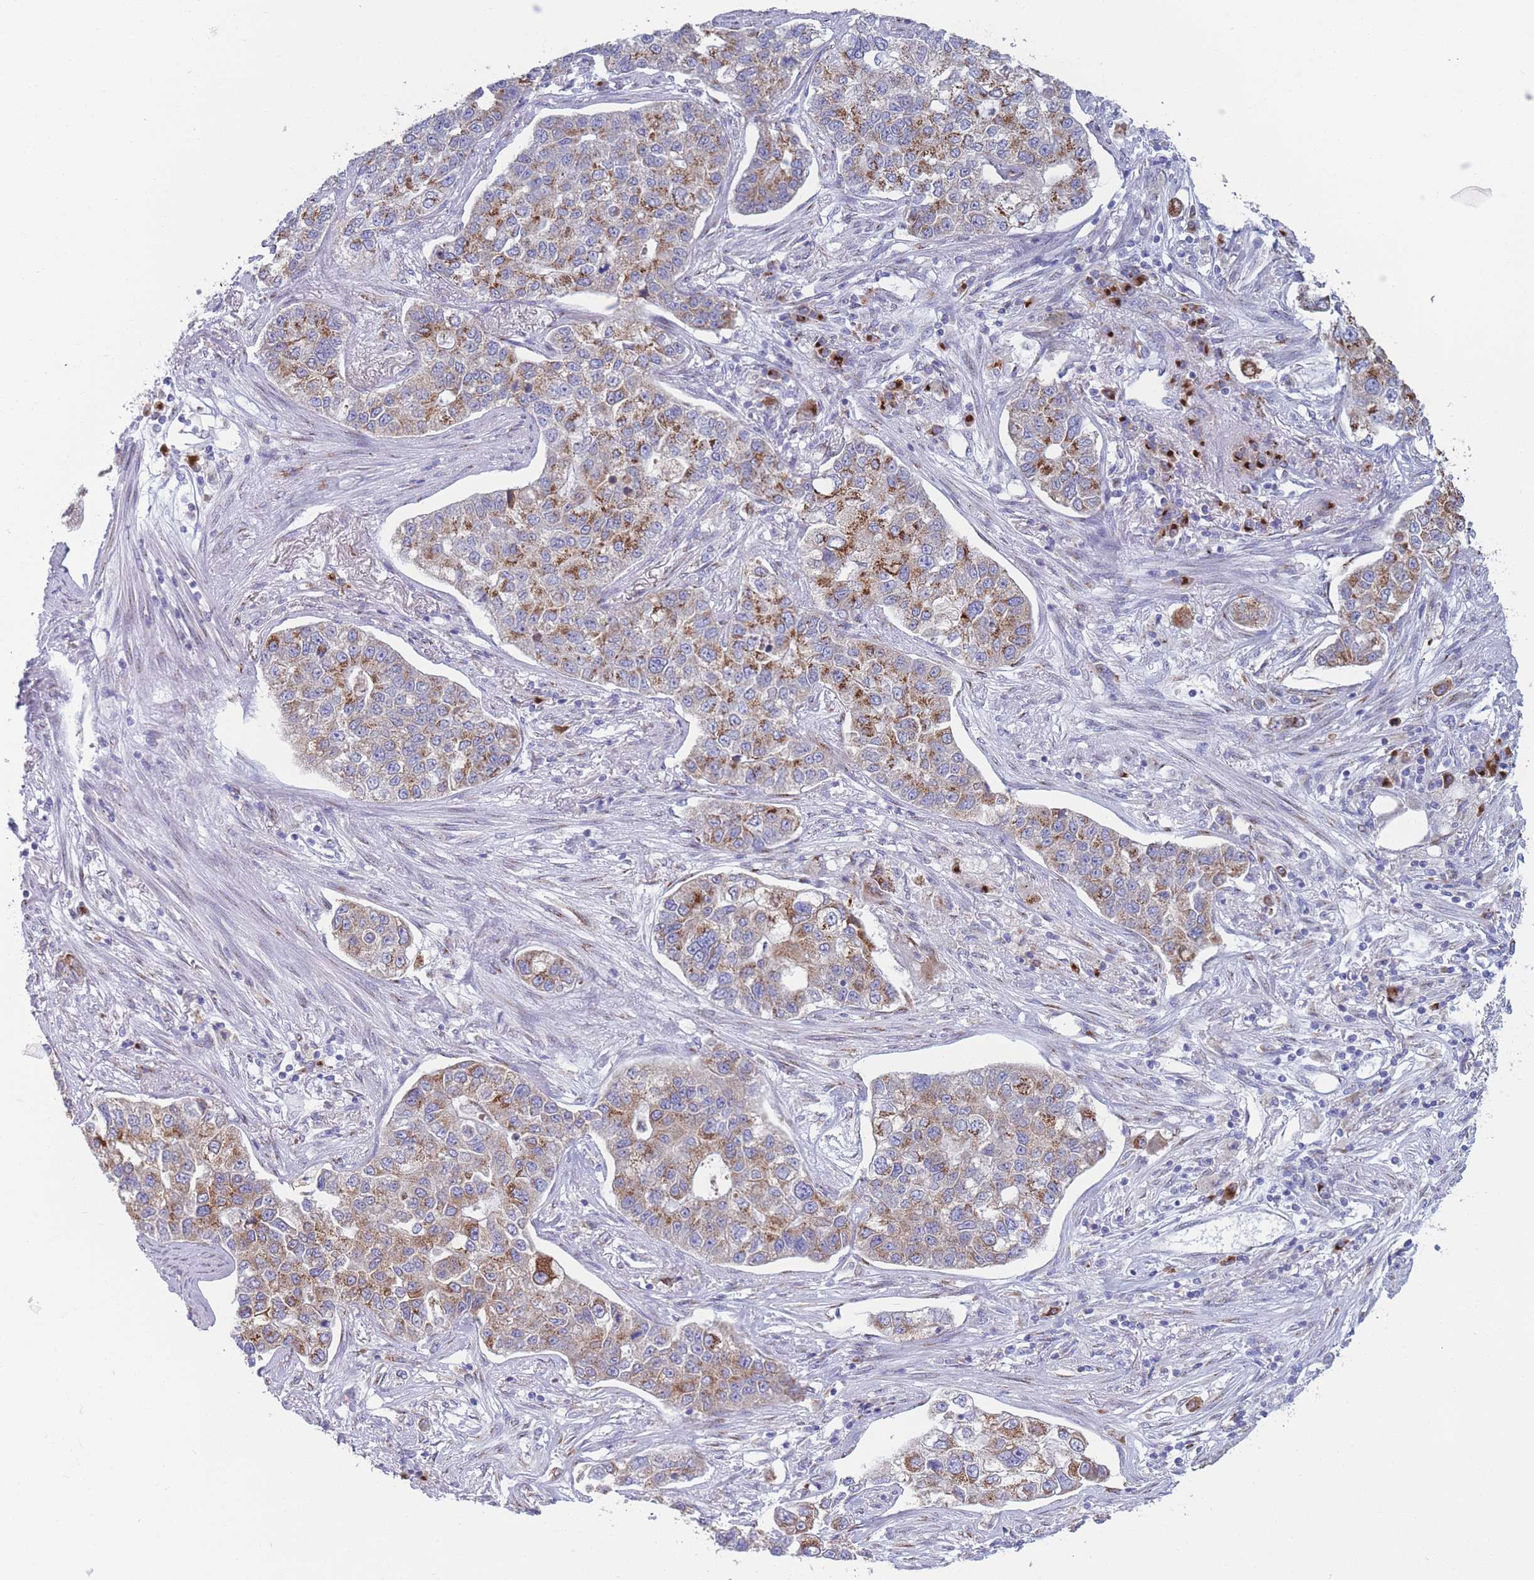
{"staining": {"intensity": "moderate", "quantity": "25%-75%", "location": "cytoplasmic/membranous"}, "tissue": "lung cancer", "cell_type": "Tumor cells", "image_type": "cancer", "snomed": [{"axis": "morphology", "description": "Adenocarcinoma, NOS"}, {"axis": "topography", "description": "Lung"}], "caption": "Lung cancer was stained to show a protein in brown. There is medium levels of moderate cytoplasmic/membranous staining in approximately 25%-75% of tumor cells. The staining is performed using DAB brown chromogen to label protein expression. The nuclei are counter-stained blue using hematoxylin.", "gene": "MRPL30", "patient": {"sex": "male", "age": 49}}